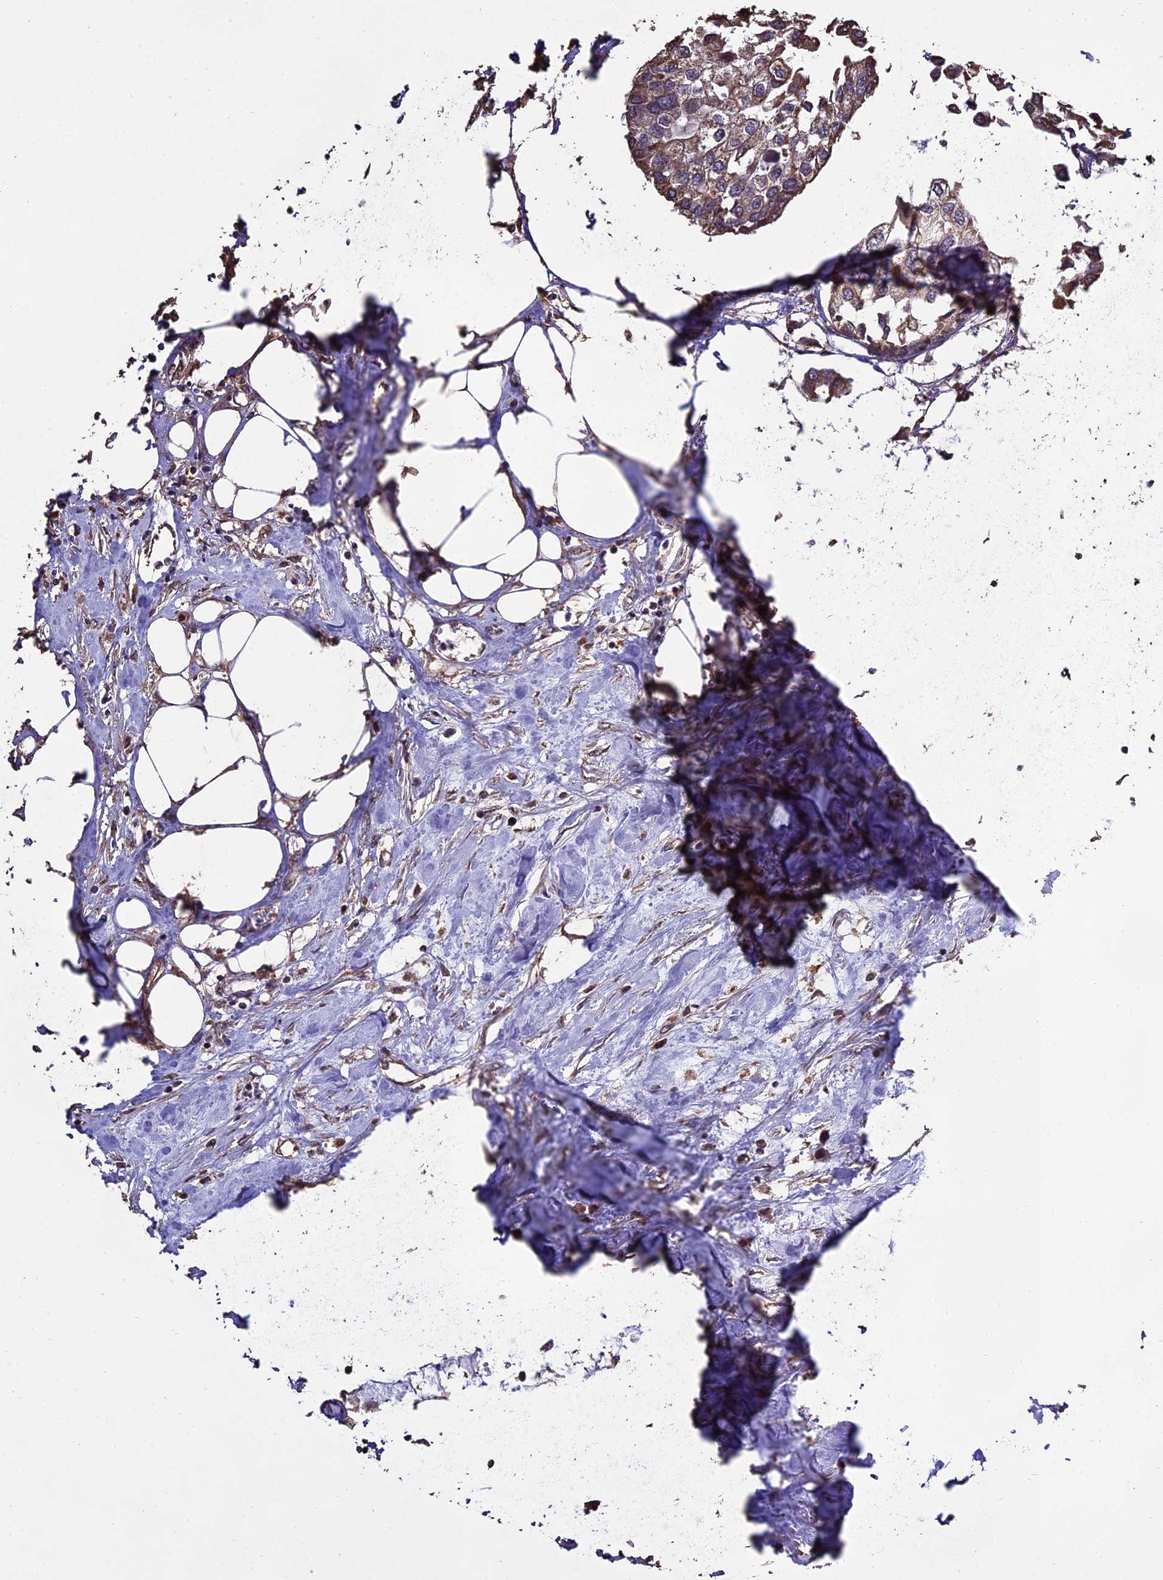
{"staining": {"intensity": "weak", "quantity": ">75%", "location": "cytoplasmic/membranous"}, "tissue": "urothelial cancer", "cell_type": "Tumor cells", "image_type": "cancer", "snomed": [{"axis": "morphology", "description": "Urothelial carcinoma, High grade"}, {"axis": "topography", "description": "Urinary bladder"}], "caption": "Protein staining of urothelial cancer tissue displays weak cytoplasmic/membranous positivity in about >75% of tumor cells.", "gene": "PGPEP1L", "patient": {"sex": "male", "age": 64}}